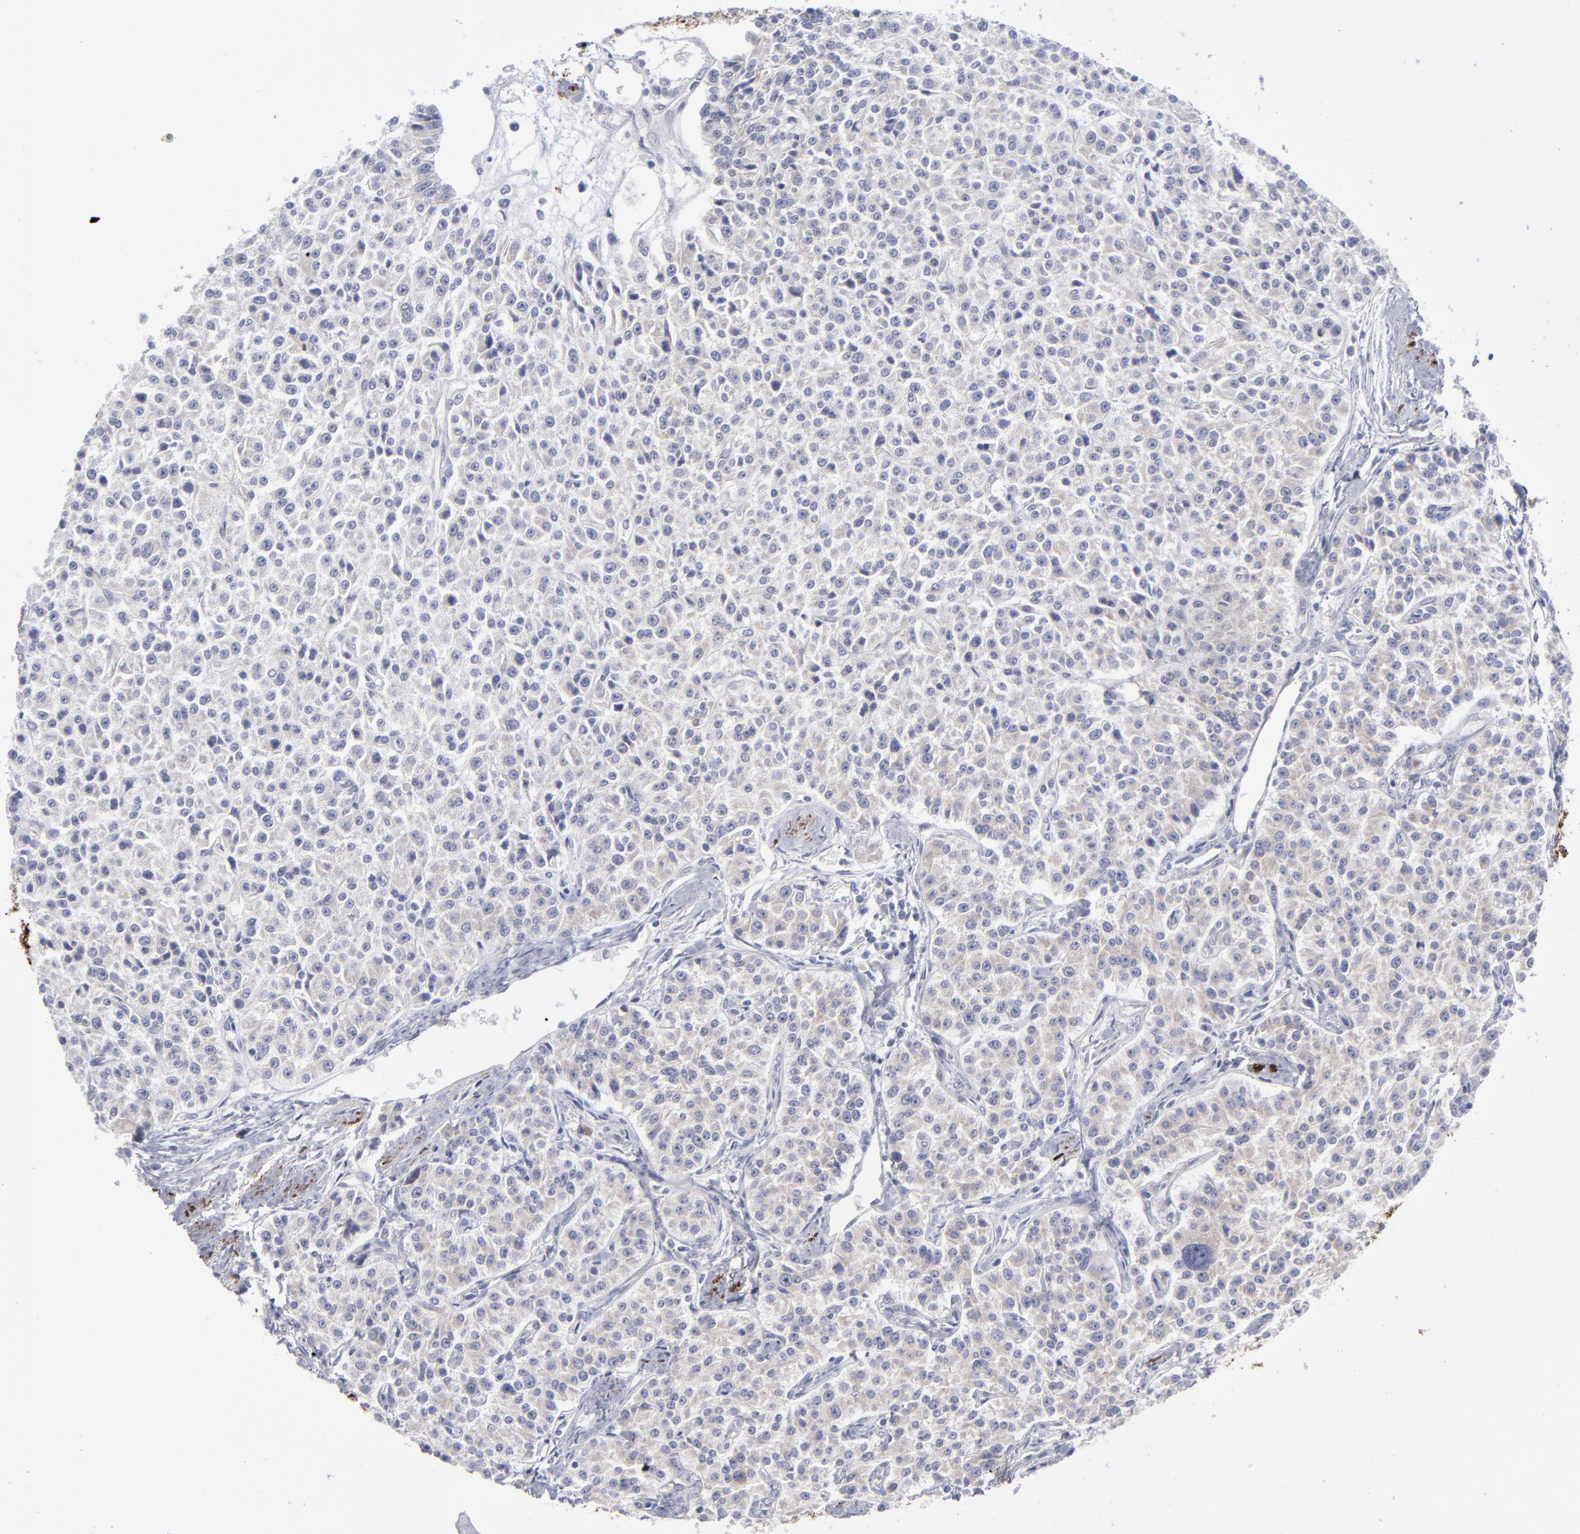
{"staining": {"intensity": "weak", "quantity": ">75%", "location": "cytoplasmic/membranous"}, "tissue": "carcinoid", "cell_type": "Tumor cells", "image_type": "cancer", "snomed": [{"axis": "morphology", "description": "Carcinoid, malignant, NOS"}, {"axis": "topography", "description": "Stomach"}], "caption": "Immunohistochemical staining of human malignant carcinoid demonstrates low levels of weak cytoplasmic/membranous protein positivity in approximately >75% of tumor cells. The staining was performed using DAB (3,3'-diaminobenzidine) to visualize the protein expression in brown, while the nuclei were stained in blue with hematoxylin (Magnification: 20x).", "gene": "SLMAP", "patient": {"sex": "female", "age": 76}}